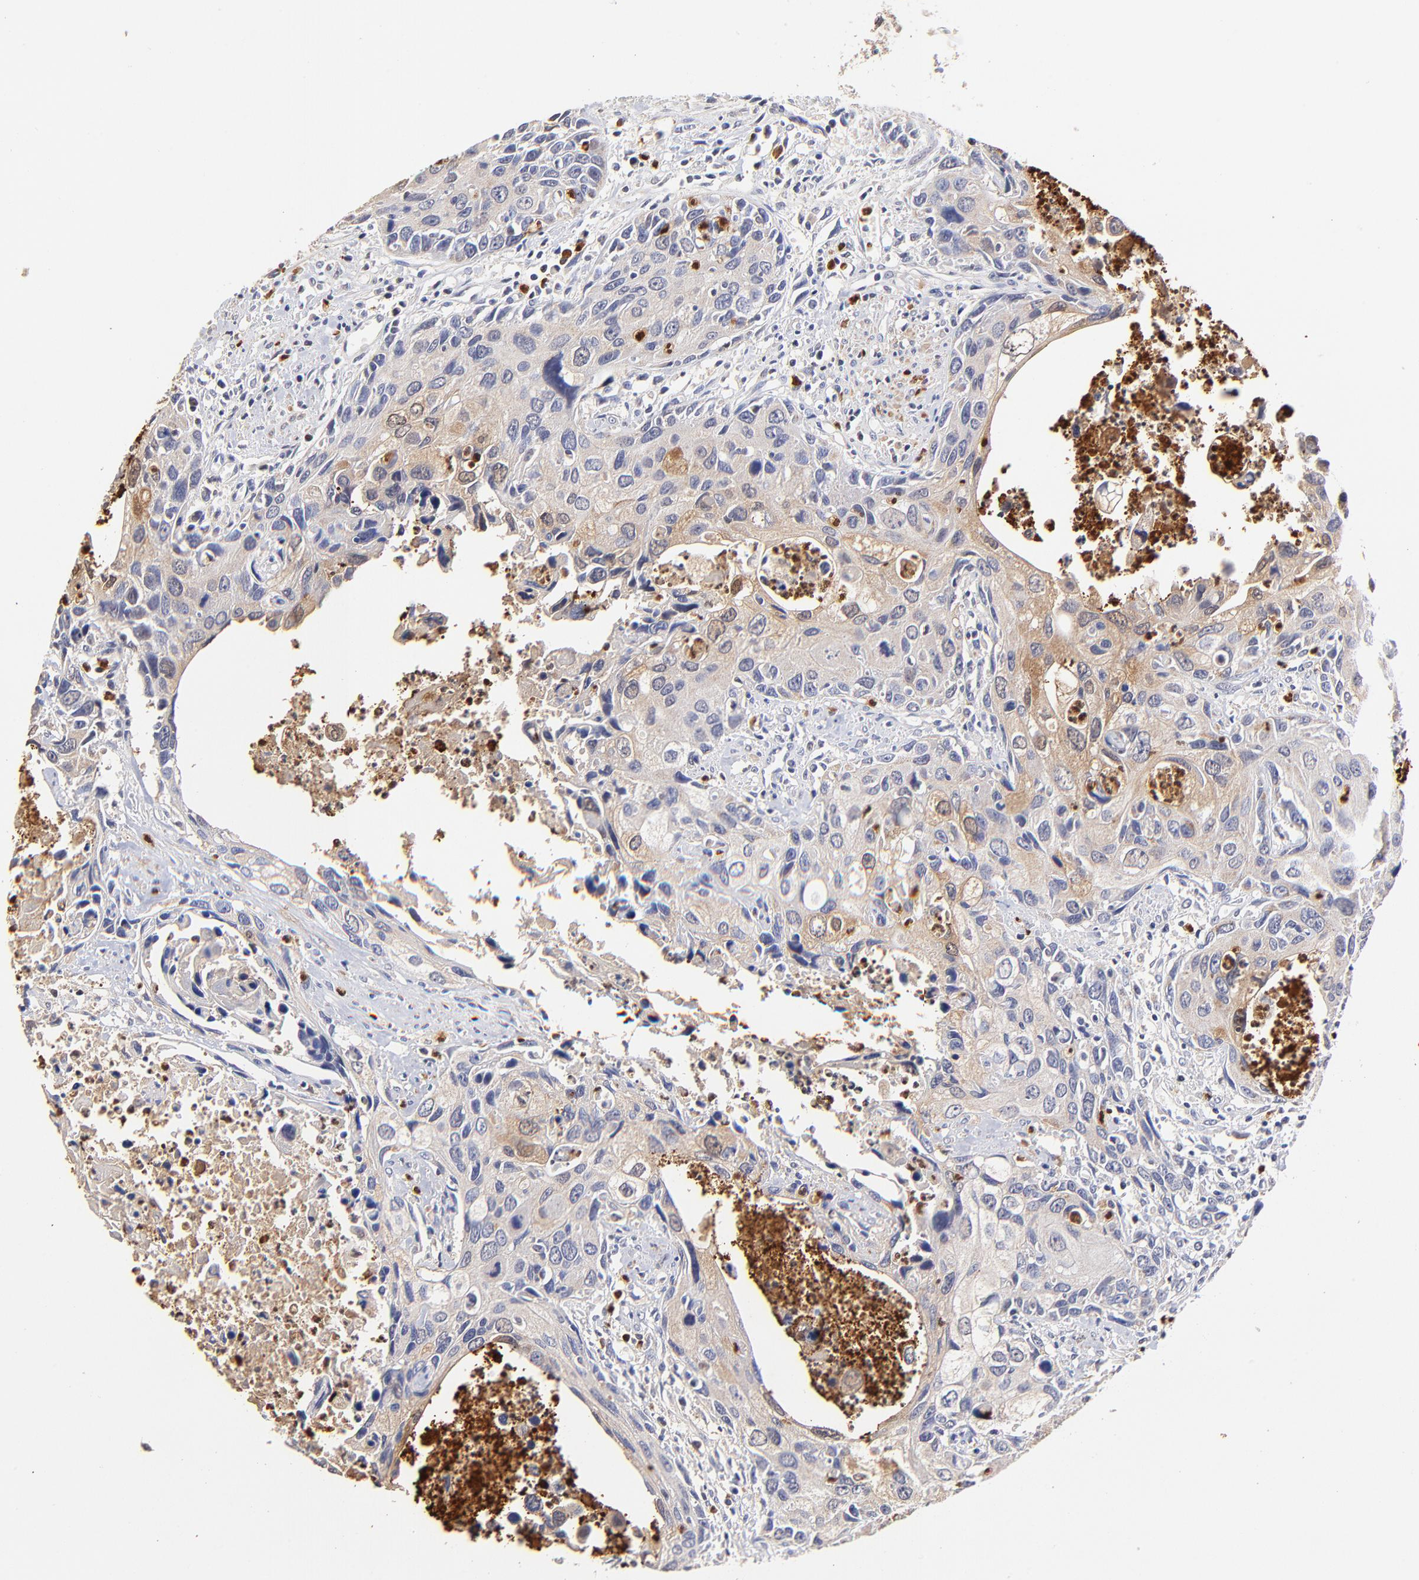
{"staining": {"intensity": "weak", "quantity": ">75%", "location": "cytoplasmic/membranous"}, "tissue": "urothelial cancer", "cell_type": "Tumor cells", "image_type": "cancer", "snomed": [{"axis": "morphology", "description": "Urothelial carcinoma, High grade"}, {"axis": "topography", "description": "Urinary bladder"}], "caption": "Human urothelial carcinoma (high-grade) stained with a brown dye displays weak cytoplasmic/membranous positive positivity in about >75% of tumor cells.", "gene": "BBOF1", "patient": {"sex": "male", "age": 71}}